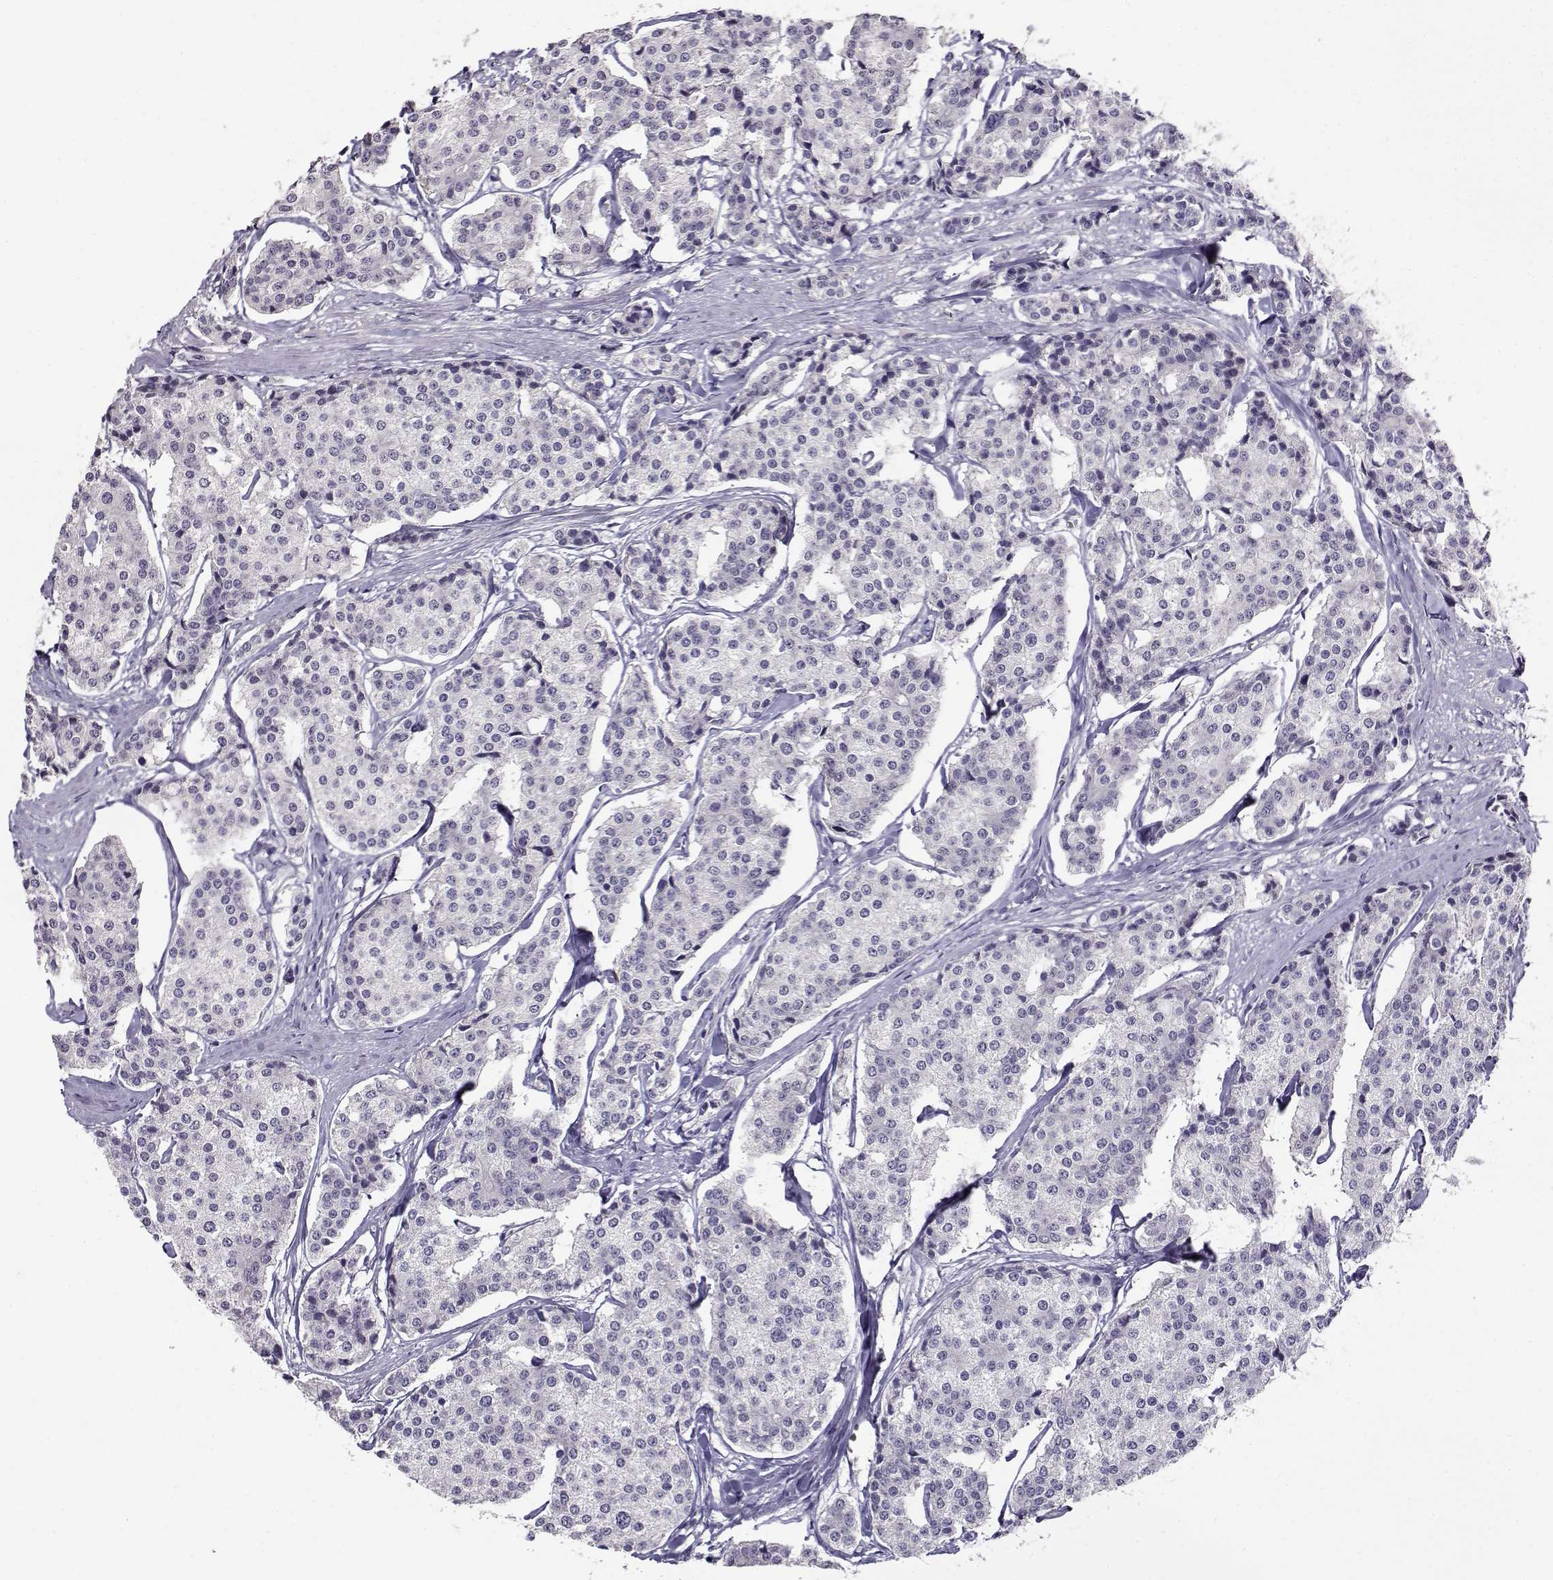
{"staining": {"intensity": "negative", "quantity": "none", "location": "none"}, "tissue": "carcinoid", "cell_type": "Tumor cells", "image_type": "cancer", "snomed": [{"axis": "morphology", "description": "Carcinoid, malignant, NOS"}, {"axis": "topography", "description": "Small intestine"}], "caption": "A high-resolution image shows immunohistochemistry staining of carcinoid, which exhibits no significant staining in tumor cells.", "gene": "RHOXF2", "patient": {"sex": "female", "age": 65}}